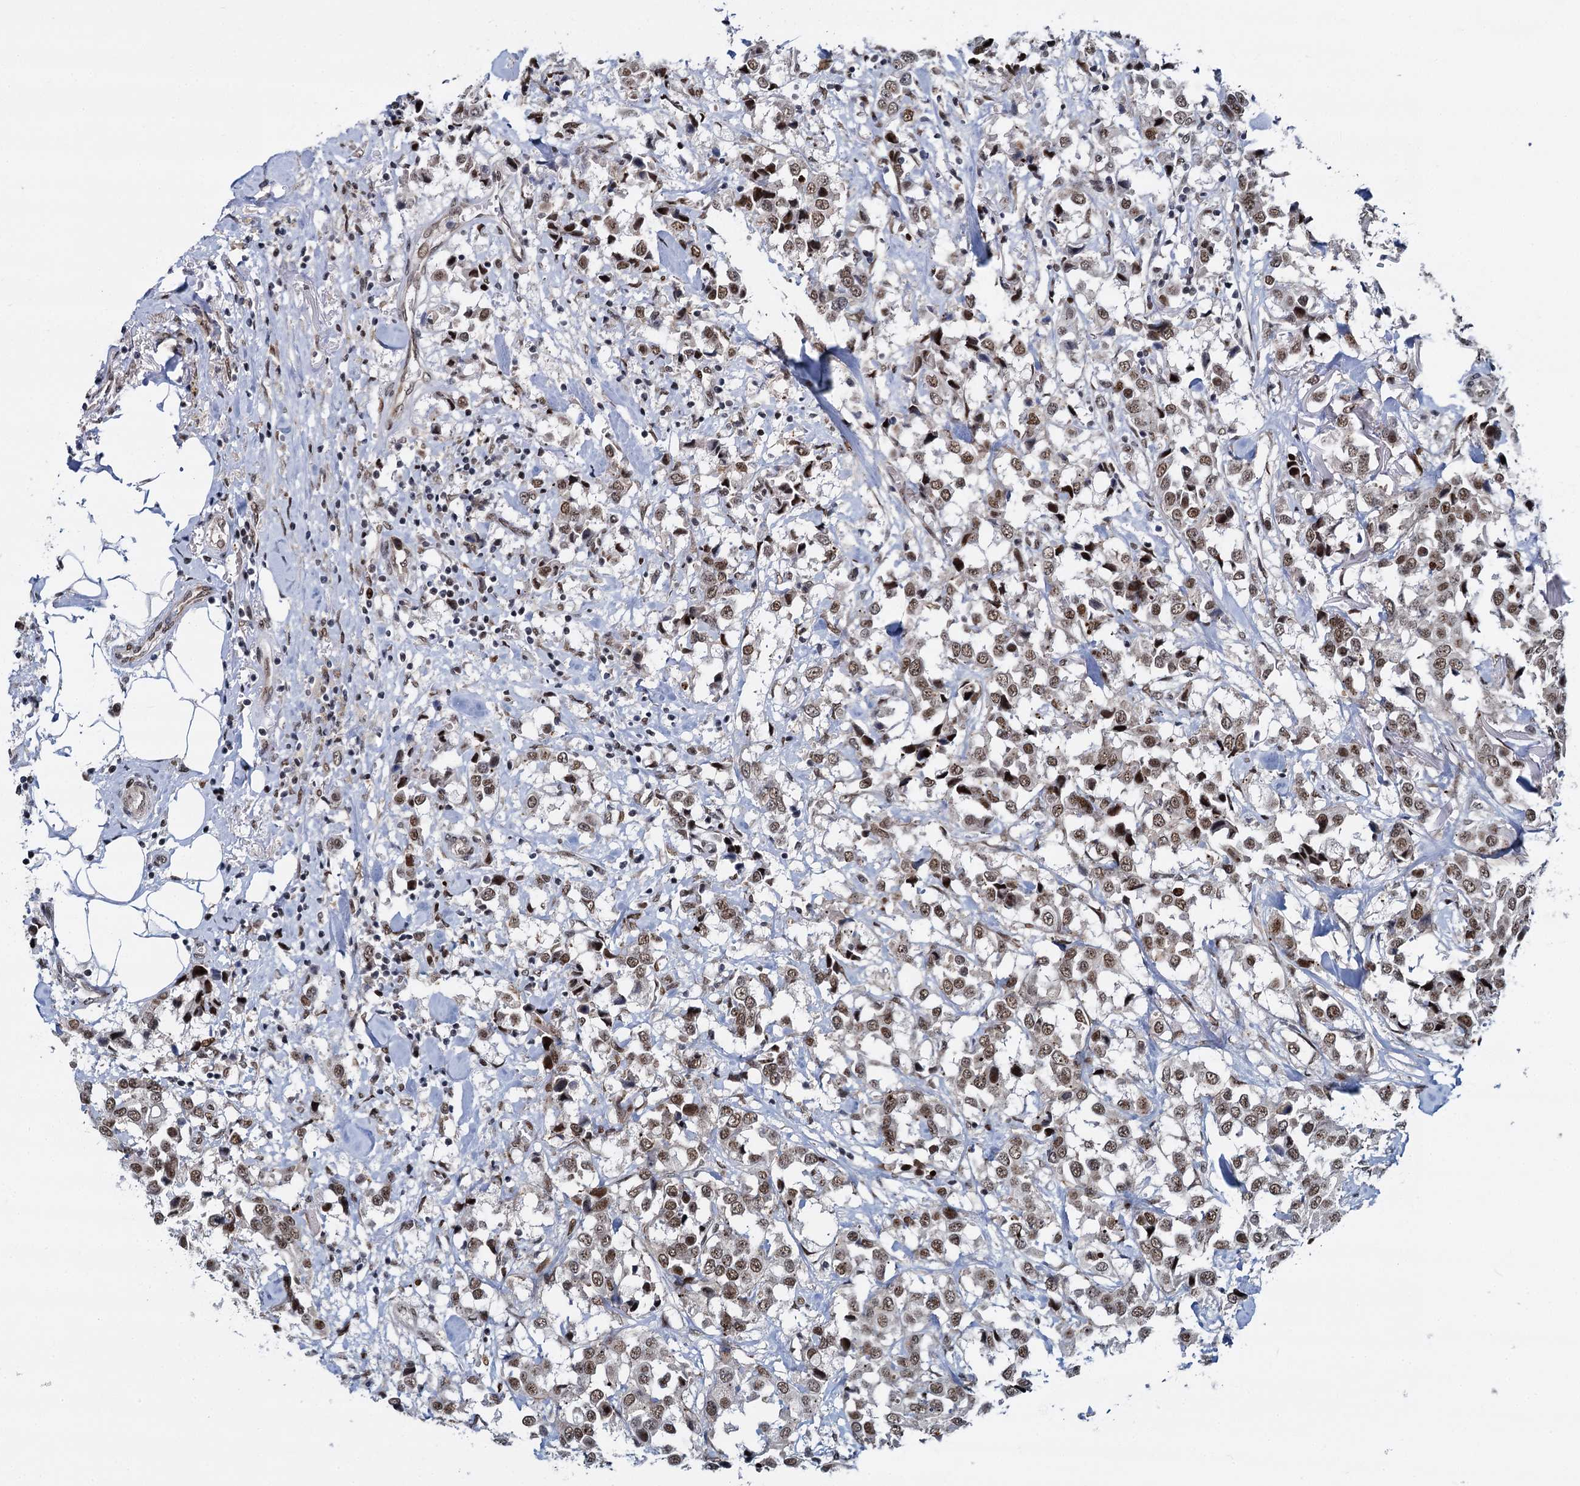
{"staining": {"intensity": "moderate", "quantity": ">75%", "location": "nuclear"}, "tissue": "breast cancer", "cell_type": "Tumor cells", "image_type": "cancer", "snomed": [{"axis": "morphology", "description": "Duct carcinoma"}, {"axis": "topography", "description": "Breast"}], "caption": "A histopathology image showing moderate nuclear expression in about >75% of tumor cells in infiltrating ductal carcinoma (breast), as visualized by brown immunohistochemical staining.", "gene": "RUFY2", "patient": {"sex": "female", "age": 80}}